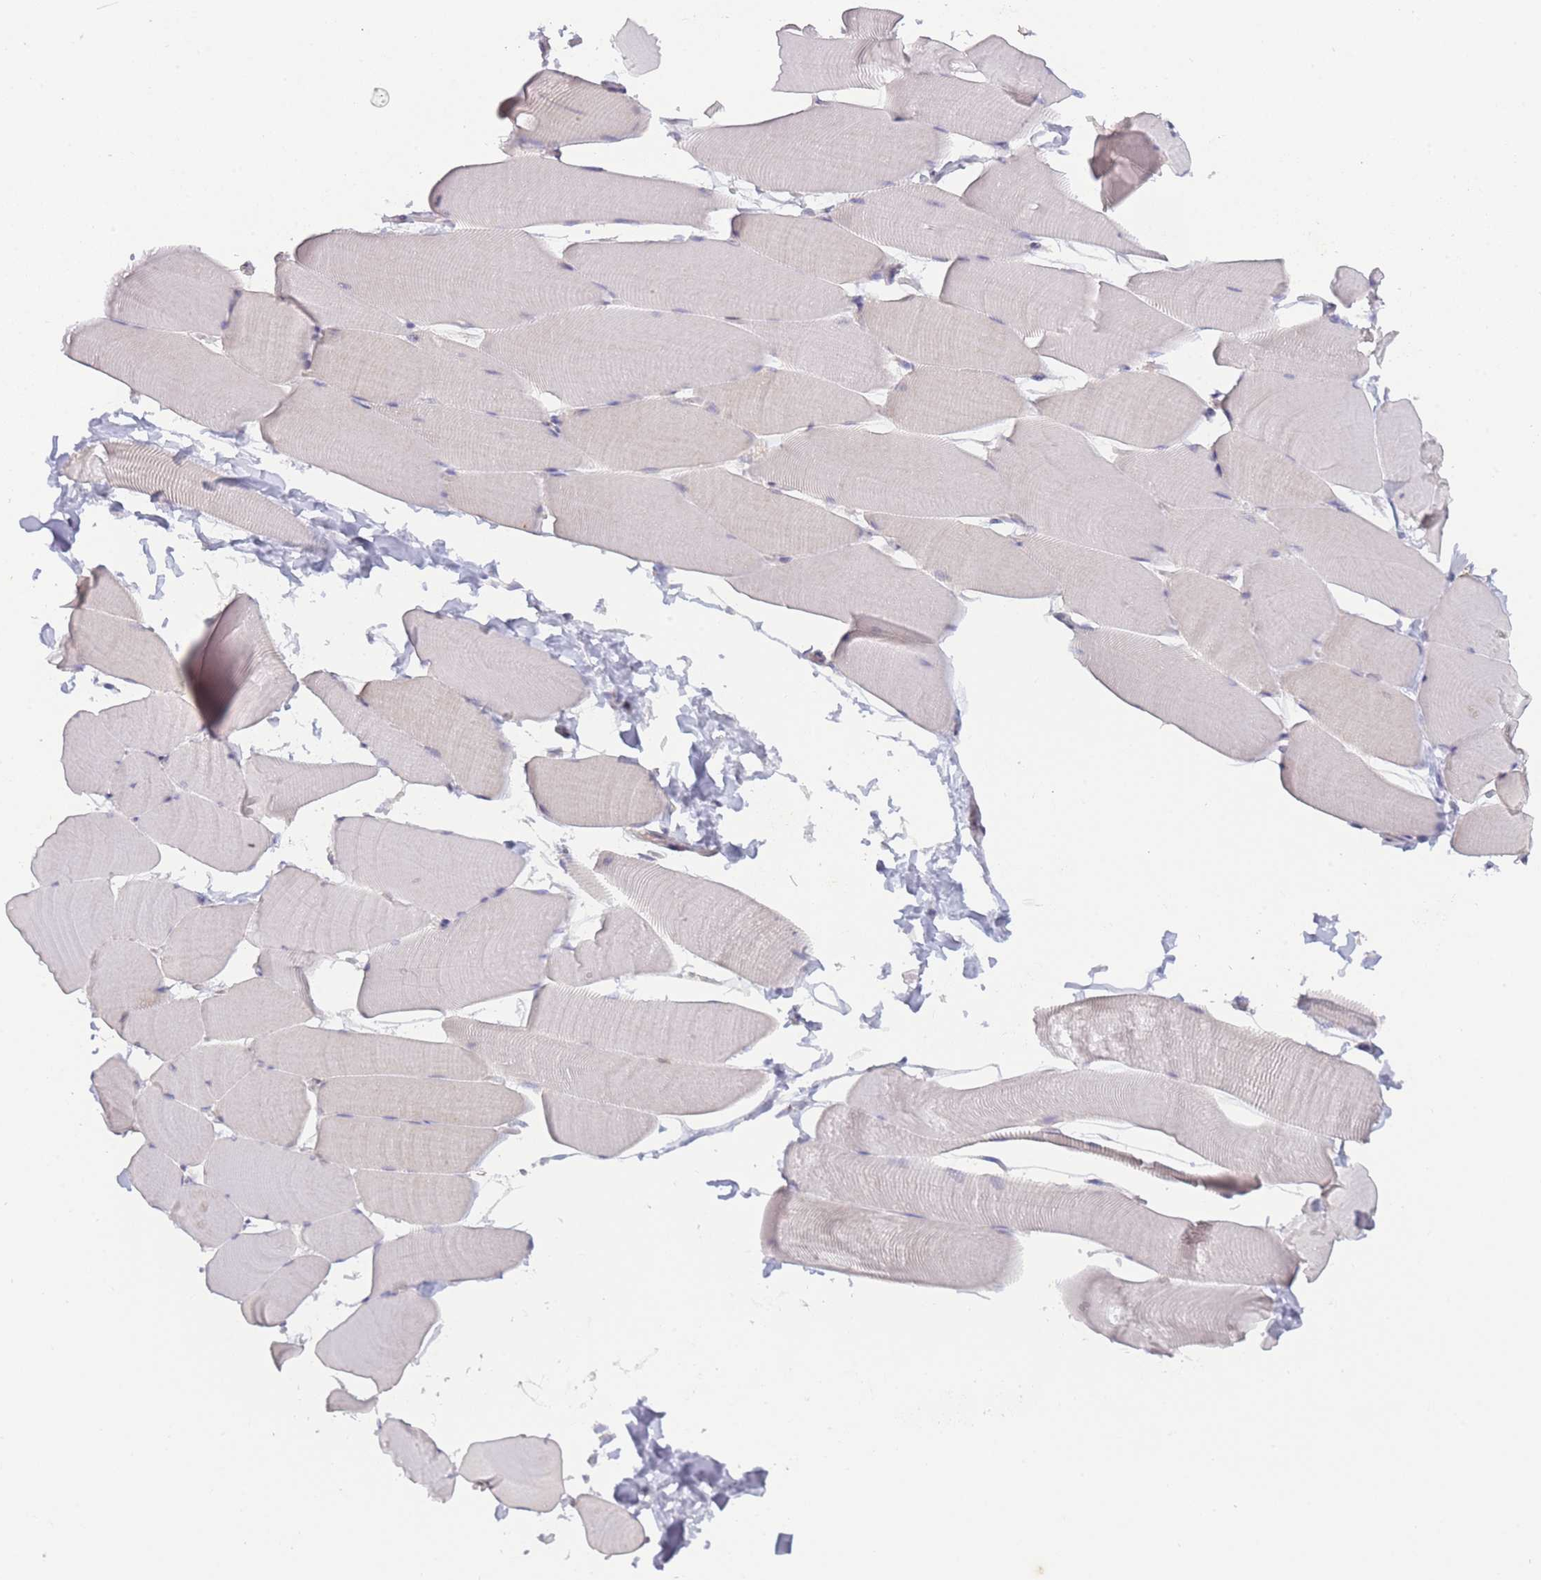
{"staining": {"intensity": "weak", "quantity": "<25%", "location": "cytoplasmic/membranous"}, "tissue": "skeletal muscle", "cell_type": "Myocytes", "image_type": "normal", "snomed": [{"axis": "morphology", "description": "Normal tissue, NOS"}, {"axis": "topography", "description": "Skeletal muscle"}], "caption": "IHC photomicrograph of unremarkable skeletal muscle stained for a protein (brown), which shows no positivity in myocytes. (IHC, brightfield microscopy, high magnification).", "gene": "MRI1", "patient": {"sex": "male", "age": 25}}